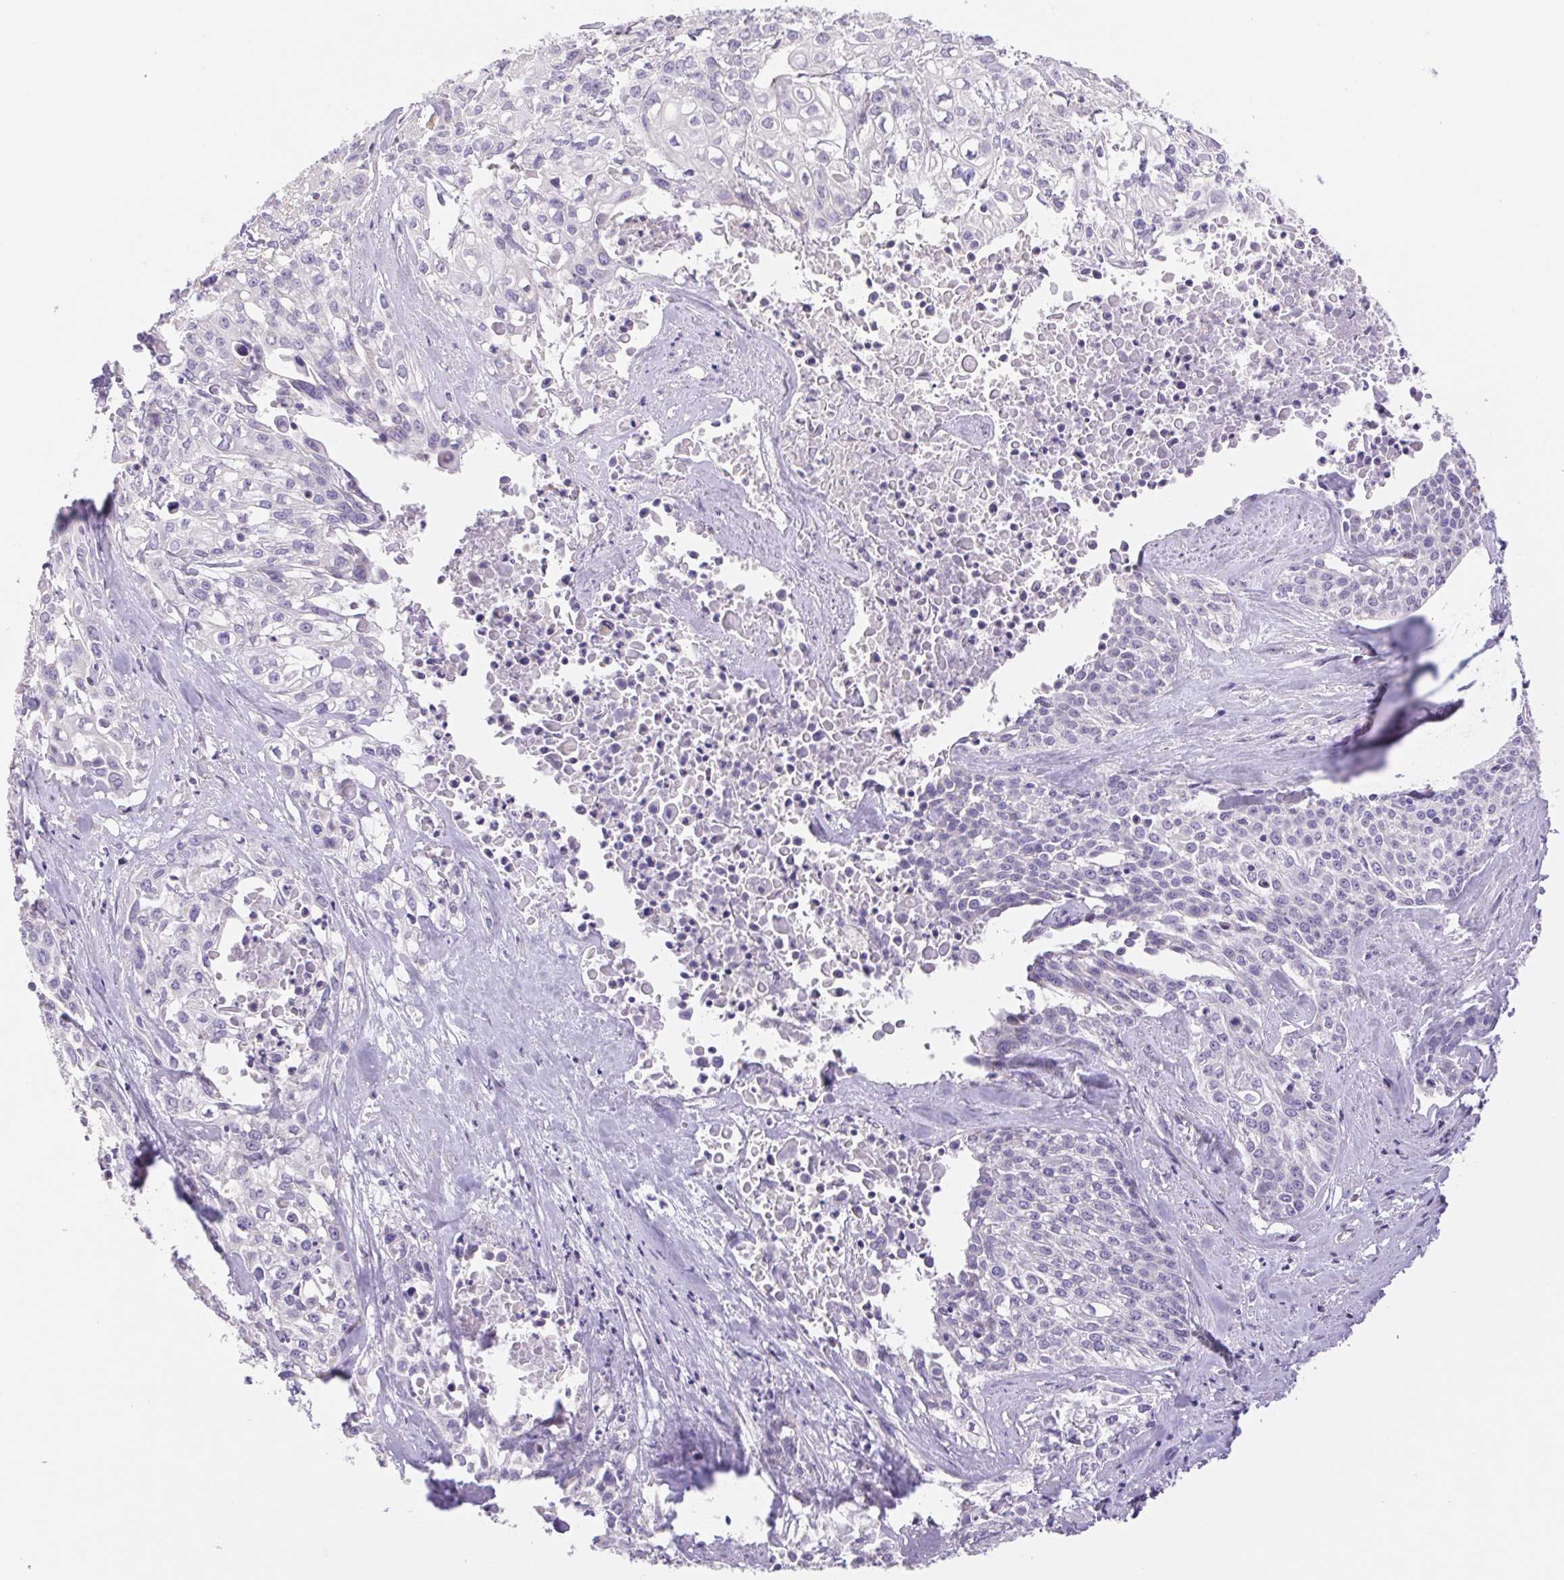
{"staining": {"intensity": "negative", "quantity": "none", "location": "none"}, "tissue": "cervical cancer", "cell_type": "Tumor cells", "image_type": "cancer", "snomed": [{"axis": "morphology", "description": "Squamous cell carcinoma, NOS"}, {"axis": "topography", "description": "Cervix"}], "caption": "An immunohistochemistry histopathology image of cervical cancer (squamous cell carcinoma) is shown. There is no staining in tumor cells of cervical cancer (squamous cell carcinoma).", "gene": "FKBP6", "patient": {"sex": "female", "age": 39}}